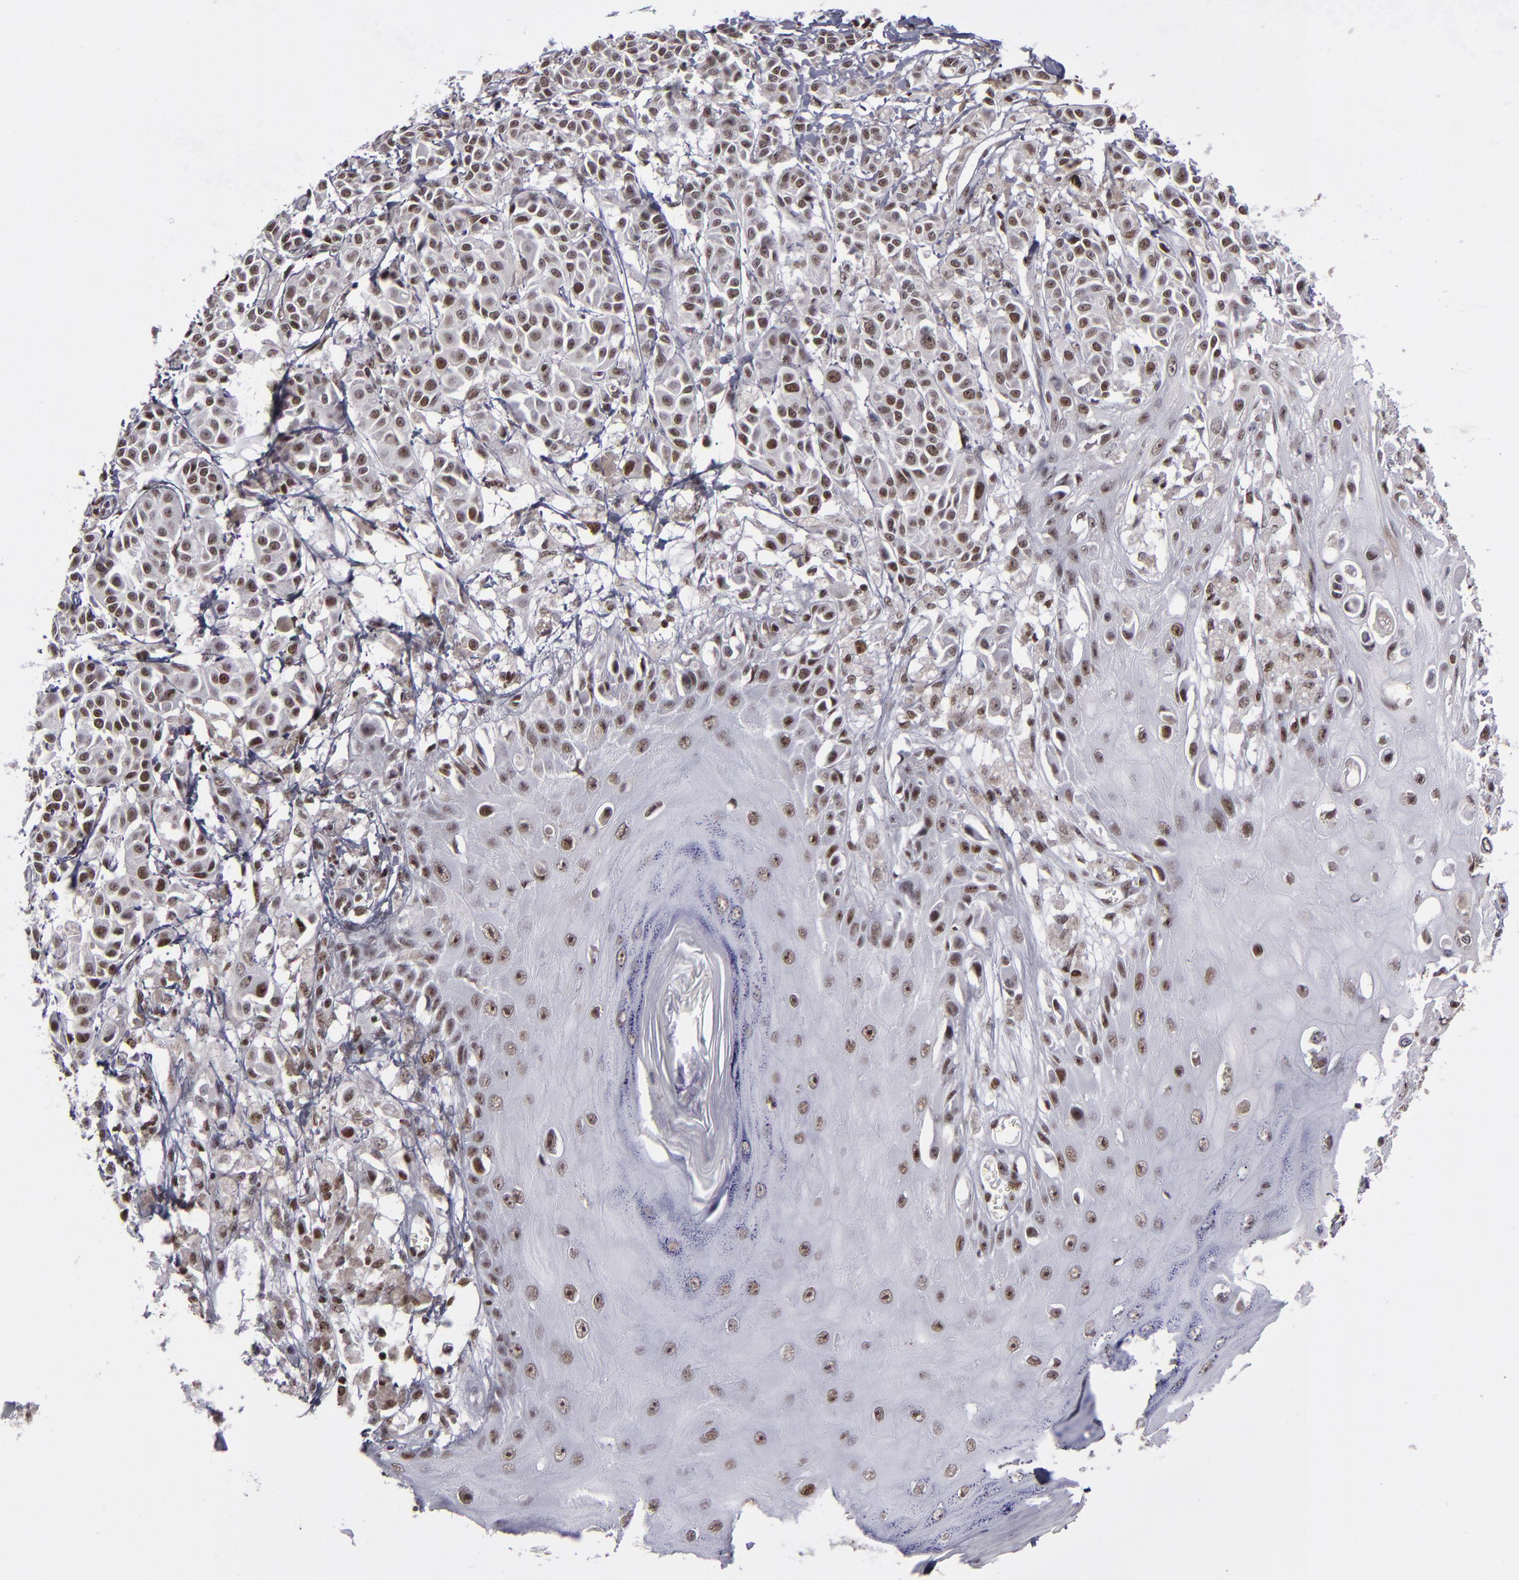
{"staining": {"intensity": "moderate", "quantity": ">75%", "location": "nuclear"}, "tissue": "melanoma", "cell_type": "Tumor cells", "image_type": "cancer", "snomed": [{"axis": "morphology", "description": "Malignant melanoma, NOS"}, {"axis": "topography", "description": "Skin"}], "caption": "An IHC photomicrograph of tumor tissue is shown. Protein staining in brown highlights moderate nuclear positivity in melanoma within tumor cells.", "gene": "TERF2", "patient": {"sex": "male", "age": 76}}